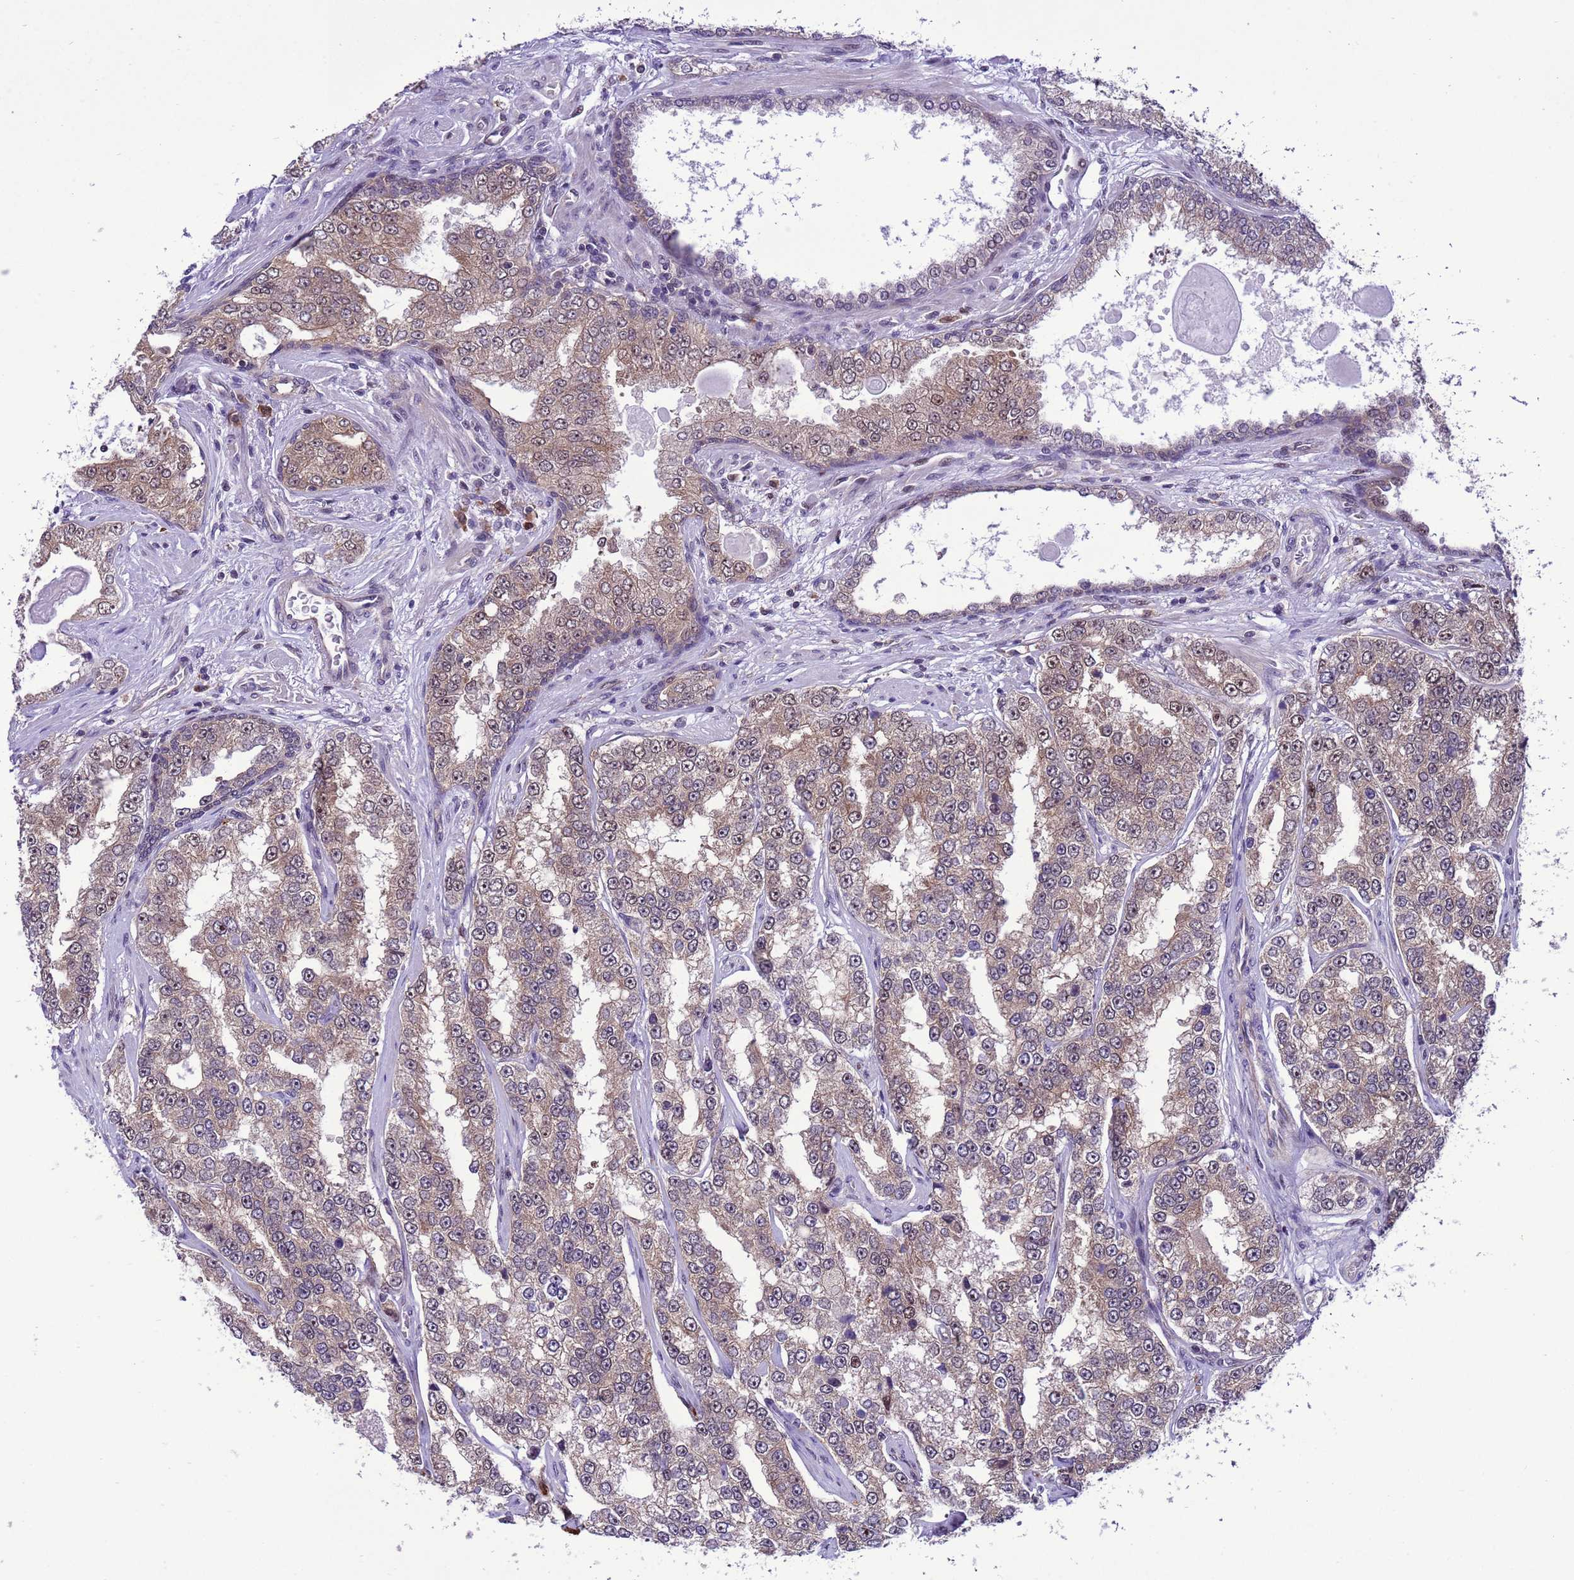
{"staining": {"intensity": "weak", "quantity": "25%-75%", "location": "cytoplasmic/membranous"}, "tissue": "prostate cancer", "cell_type": "Tumor cells", "image_type": "cancer", "snomed": [{"axis": "morphology", "description": "Normal tissue, NOS"}, {"axis": "morphology", "description": "Adenocarcinoma, High grade"}, {"axis": "topography", "description": "Prostate"}], "caption": "Protein staining exhibits weak cytoplasmic/membranous expression in approximately 25%-75% of tumor cells in prostate cancer.", "gene": "RASD1", "patient": {"sex": "male", "age": 83}}